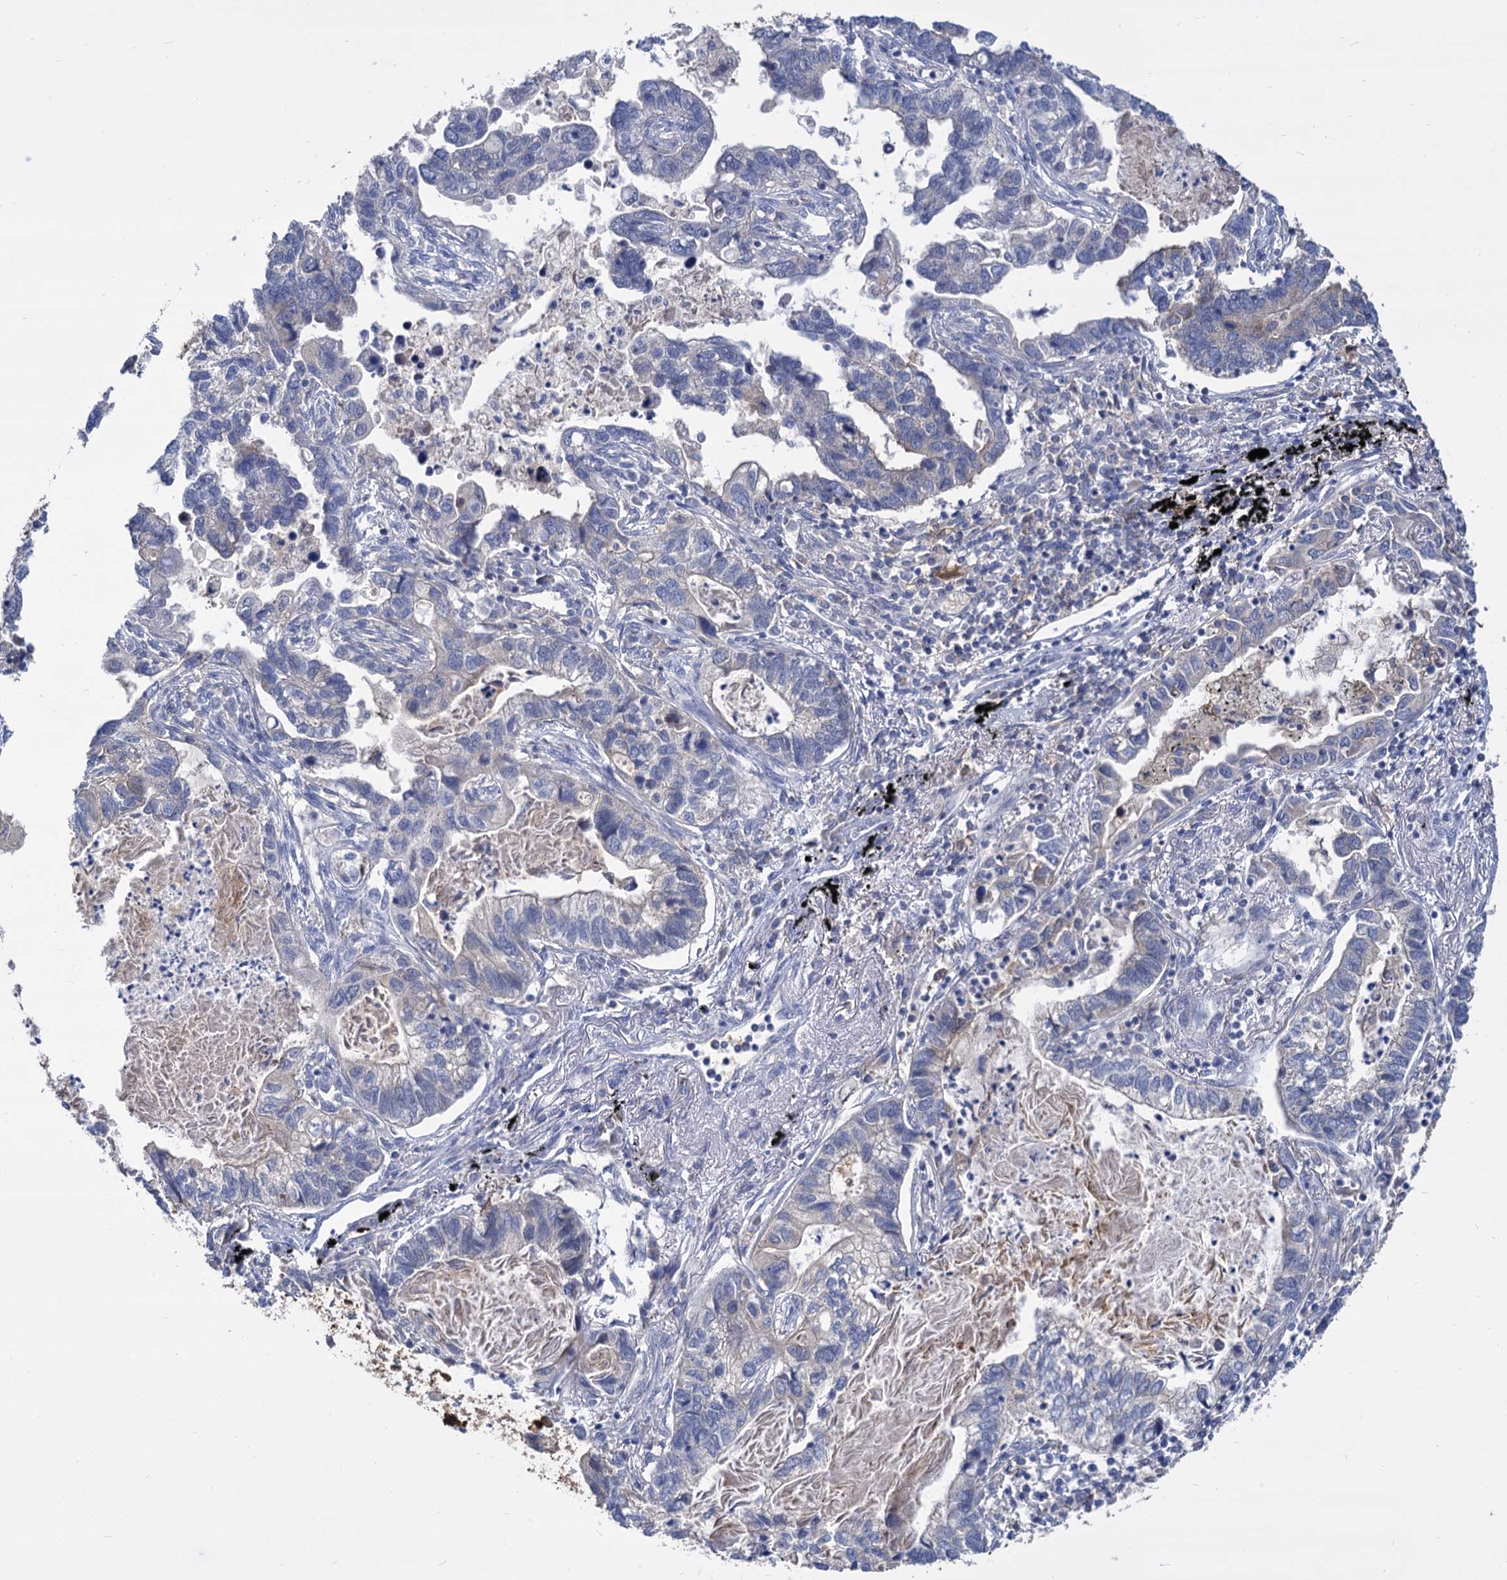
{"staining": {"intensity": "negative", "quantity": "none", "location": "none"}, "tissue": "lung cancer", "cell_type": "Tumor cells", "image_type": "cancer", "snomed": [{"axis": "morphology", "description": "Adenocarcinoma, NOS"}, {"axis": "topography", "description": "Lung"}], "caption": "Immunohistochemistry (IHC) micrograph of adenocarcinoma (lung) stained for a protein (brown), which demonstrates no positivity in tumor cells. Nuclei are stained in blue.", "gene": "GCLC", "patient": {"sex": "male", "age": 67}}